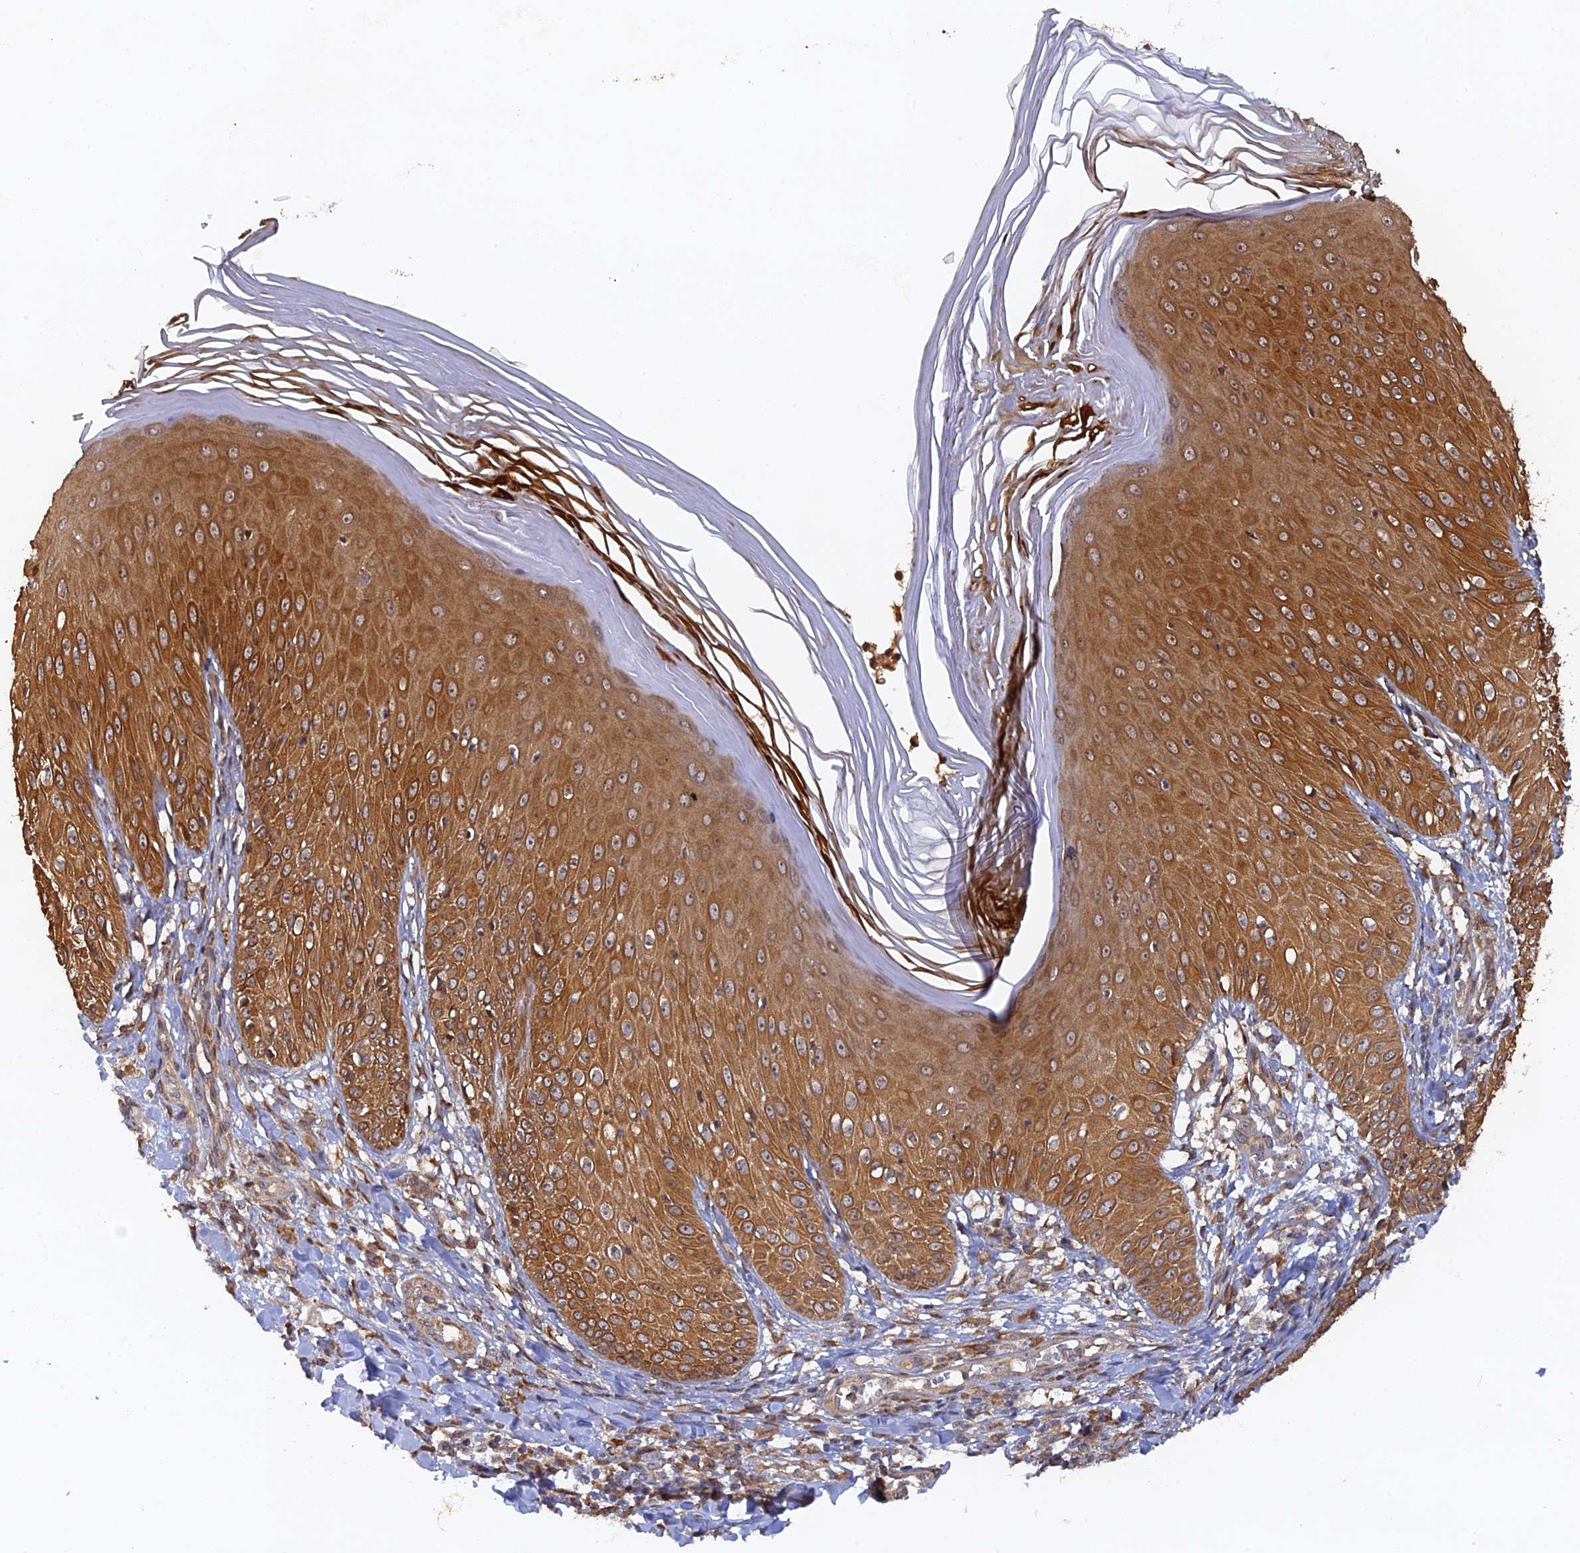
{"staining": {"intensity": "strong", "quantity": ">75%", "location": "cytoplasmic/membranous,nuclear"}, "tissue": "skin", "cell_type": "Epidermal cells", "image_type": "normal", "snomed": [{"axis": "morphology", "description": "Normal tissue, NOS"}, {"axis": "morphology", "description": "Inflammation, NOS"}, {"axis": "topography", "description": "Soft tissue"}, {"axis": "topography", "description": "Anal"}], "caption": "This is a photomicrograph of immunohistochemistry (IHC) staining of normal skin, which shows strong staining in the cytoplasmic/membranous,nuclear of epidermal cells.", "gene": "VPS37C", "patient": {"sex": "female", "age": 15}}